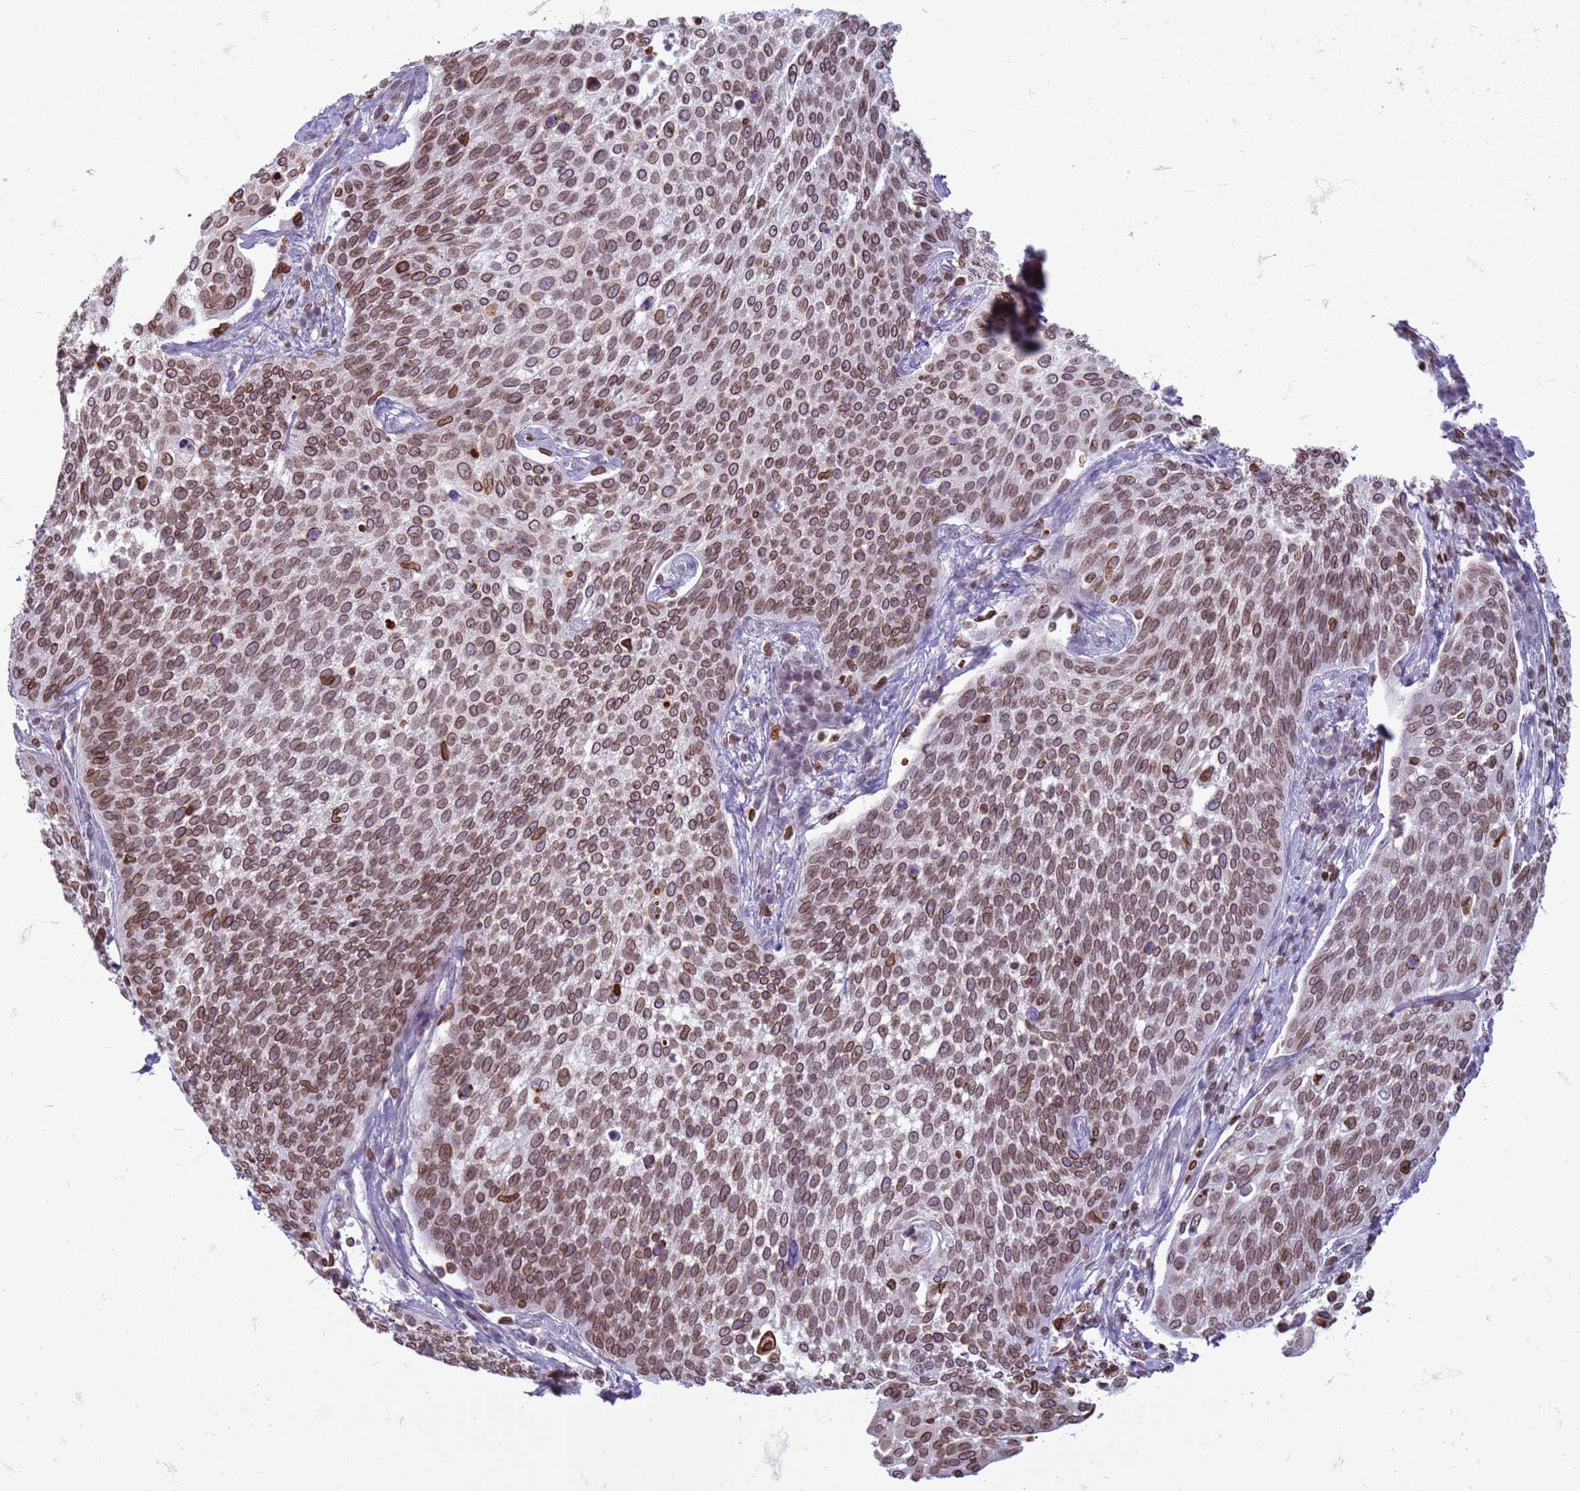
{"staining": {"intensity": "moderate", "quantity": ">75%", "location": "cytoplasmic/membranous,nuclear"}, "tissue": "cervical cancer", "cell_type": "Tumor cells", "image_type": "cancer", "snomed": [{"axis": "morphology", "description": "Squamous cell carcinoma, NOS"}, {"axis": "topography", "description": "Cervix"}], "caption": "Immunohistochemistry (IHC) photomicrograph of human cervical cancer (squamous cell carcinoma) stained for a protein (brown), which reveals medium levels of moderate cytoplasmic/membranous and nuclear expression in about >75% of tumor cells.", "gene": "METTL25B", "patient": {"sex": "female", "age": 34}}